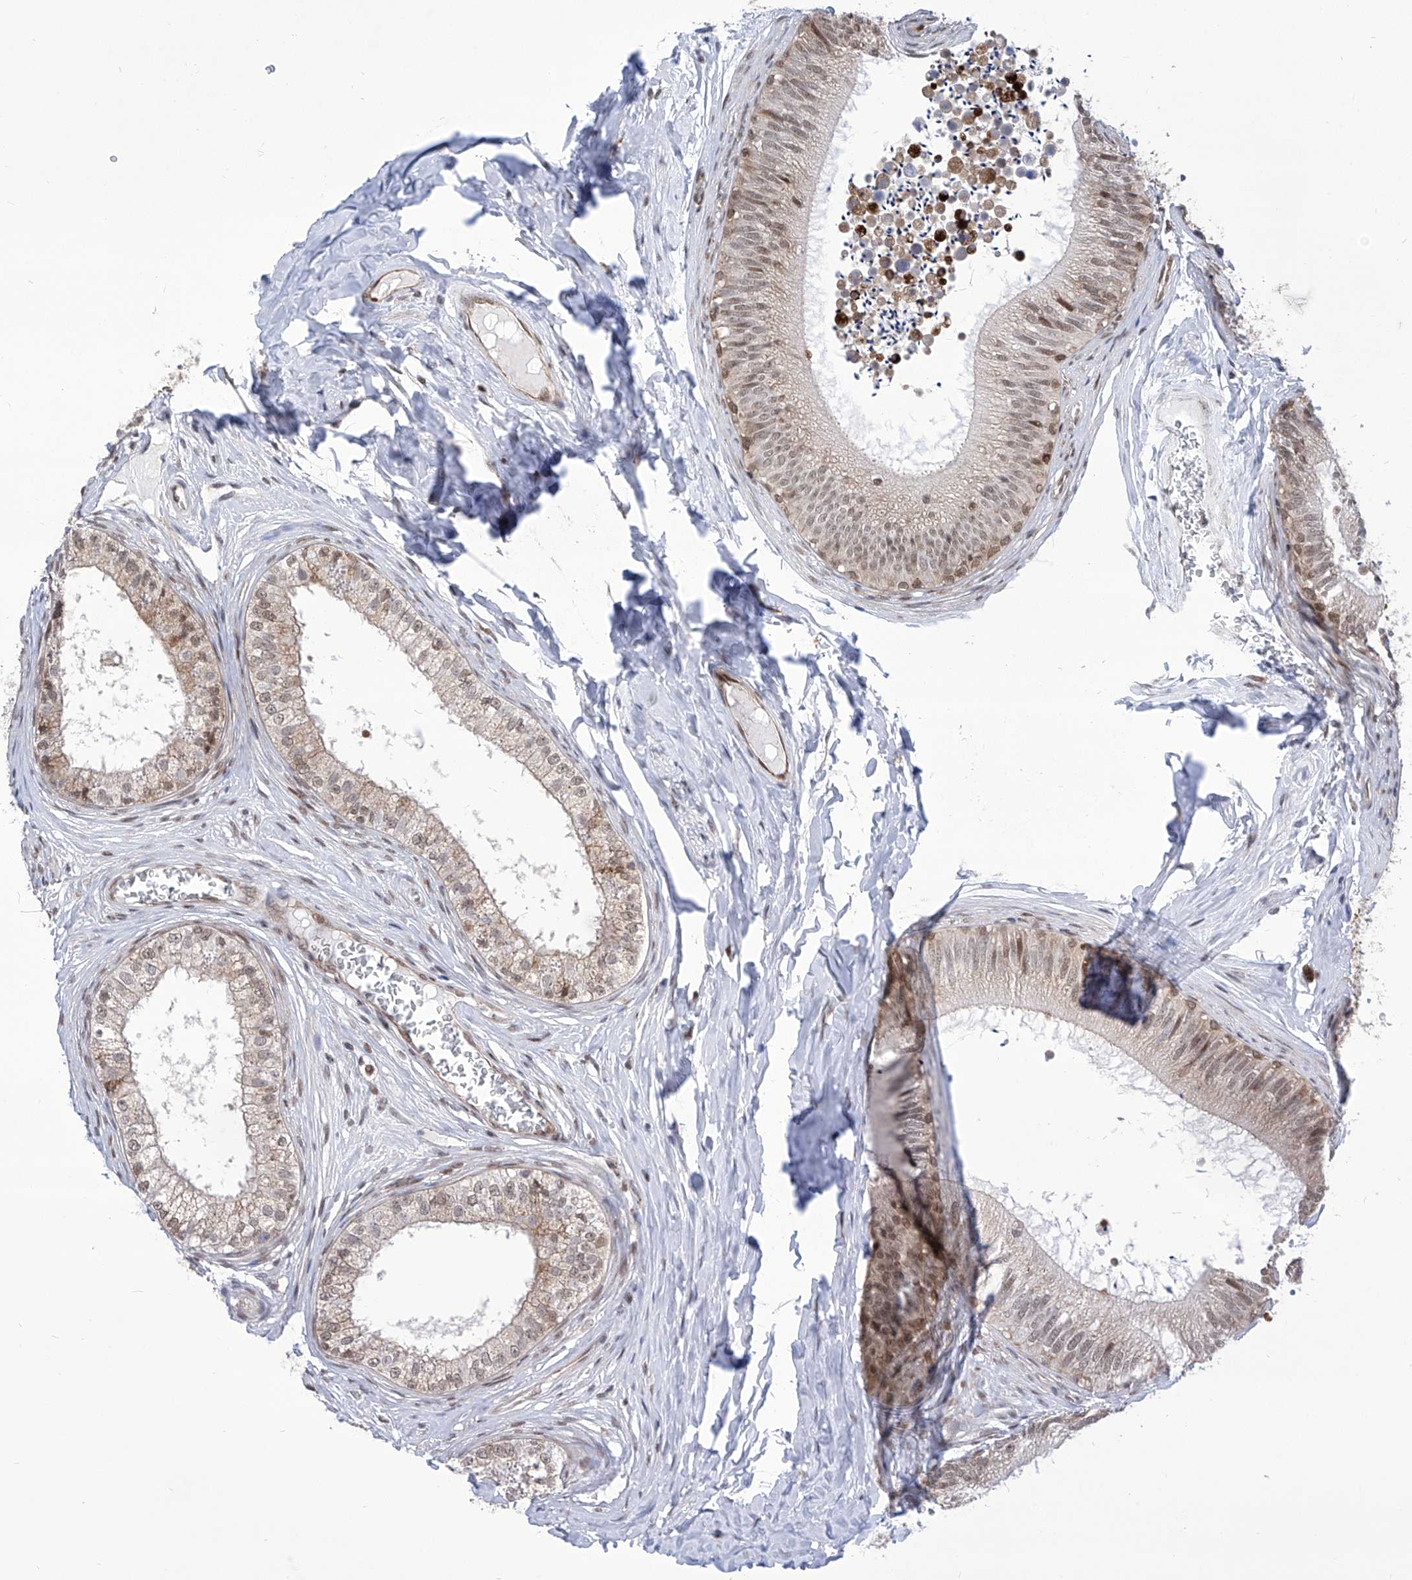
{"staining": {"intensity": "weak", "quantity": ">75%", "location": "cytoplasmic/membranous,nuclear"}, "tissue": "epididymis", "cell_type": "Glandular cells", "image_type": "normal", "snomed": [{"axis": "morphology", "description": "Normal tissue, NOS"}, {"axis": "topography", "description": "Epididymis"}], "caption": "A brown stain labels weak cytoplasmic/membranous,nuclear staining of a protein in glandular cells of normal epididymis.", "gene": "CEP290", "patient": {"sex": "male", "age": 29}}